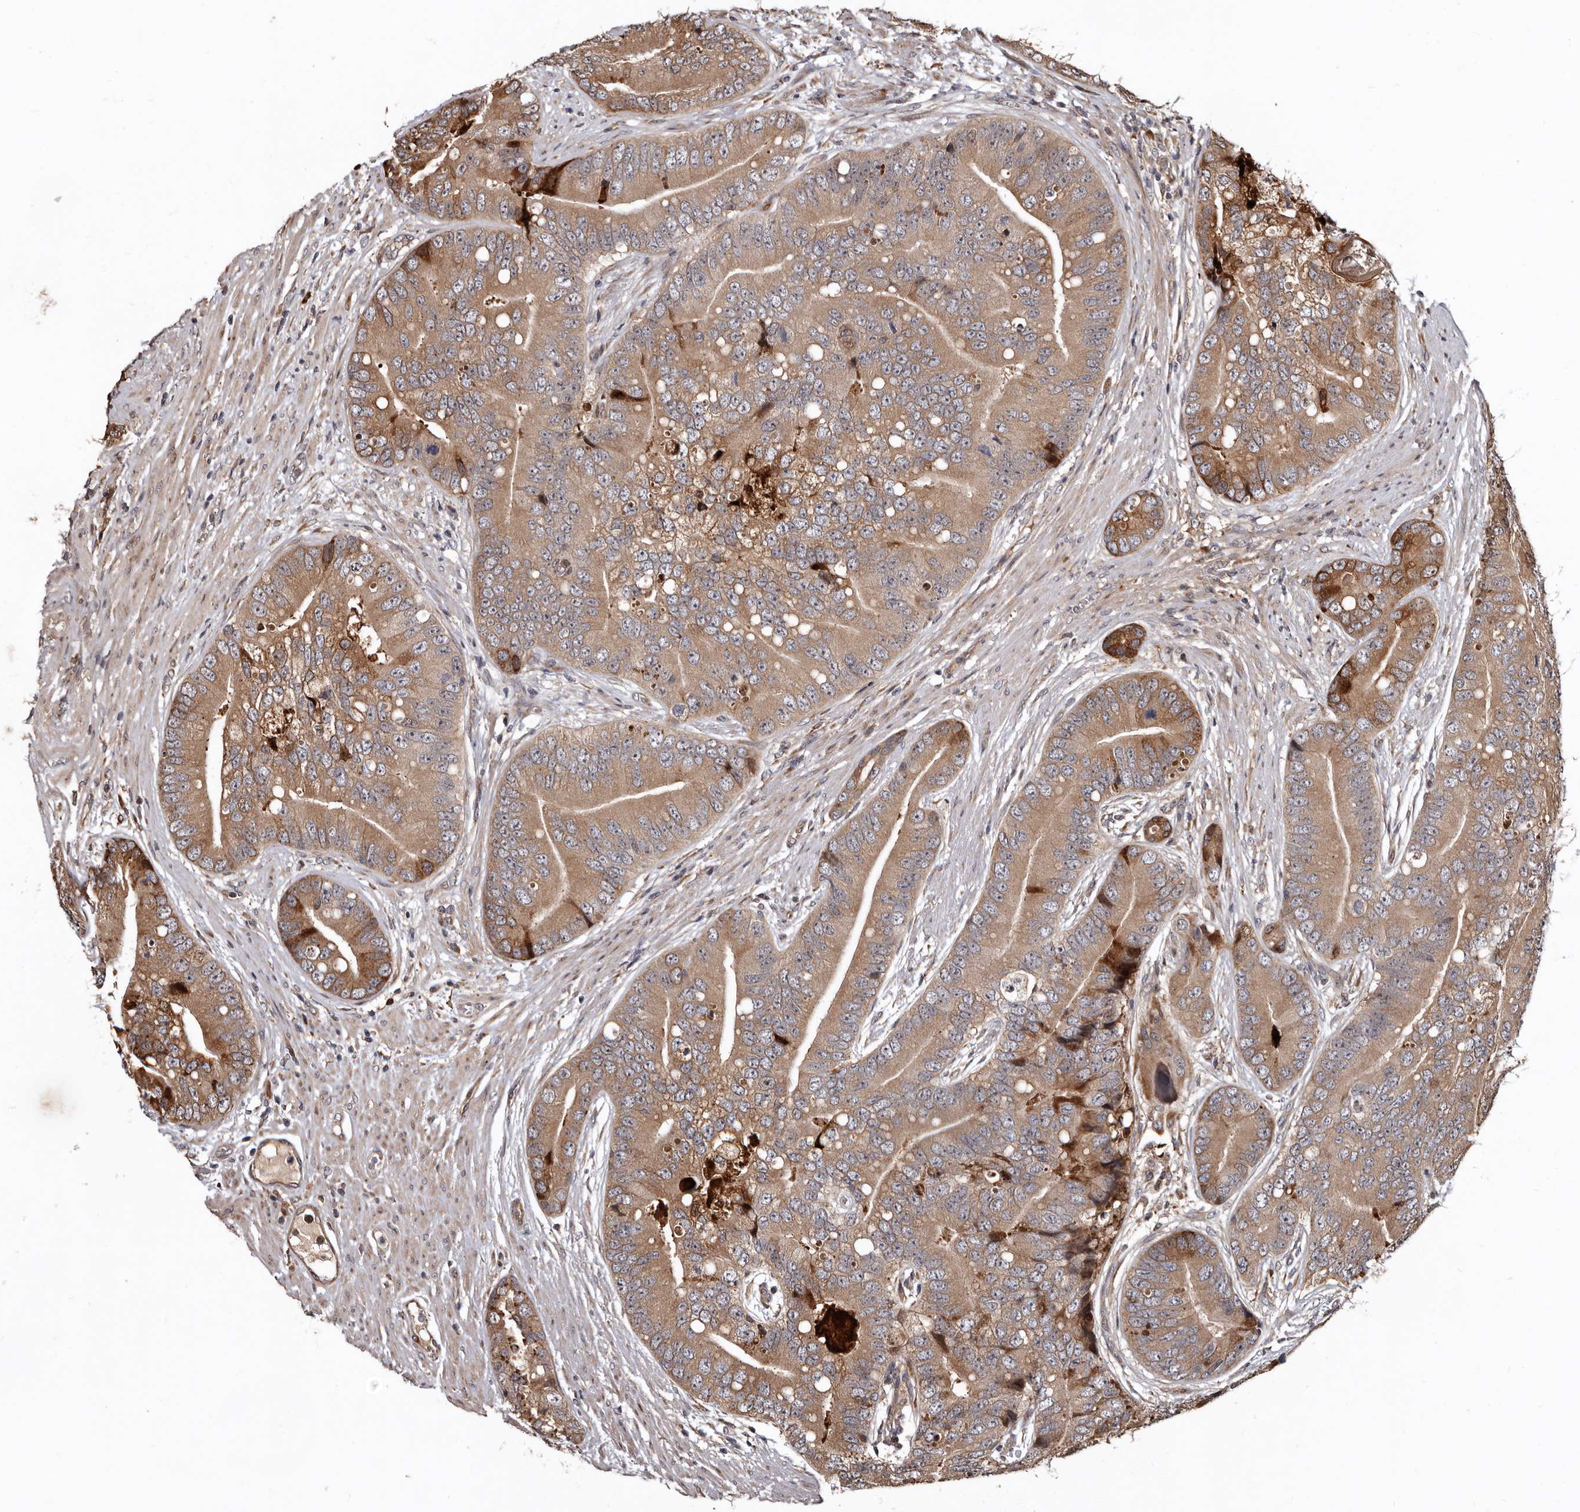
{"staining": {"intensity": "moderate", "quantity": ">75%", "location": "cytoplasmic/membranous"}, "tissue": "prostate cancer", "cell_type": "Tumor cells", "image_type": "cancer", "snomed": [{"axis": "morphology", "description": "Adenocarcinoma, High grade"}, {"axis": "topography", "description": "Prostate"}], "caption": "Tumor cells demonstrate medium levels of moderate cytoplasmic/membranous expression in approximately >75% of cells in prostate cancer.", "gene": "WEE2", "patient": {"sex": "male", "age": 70}}